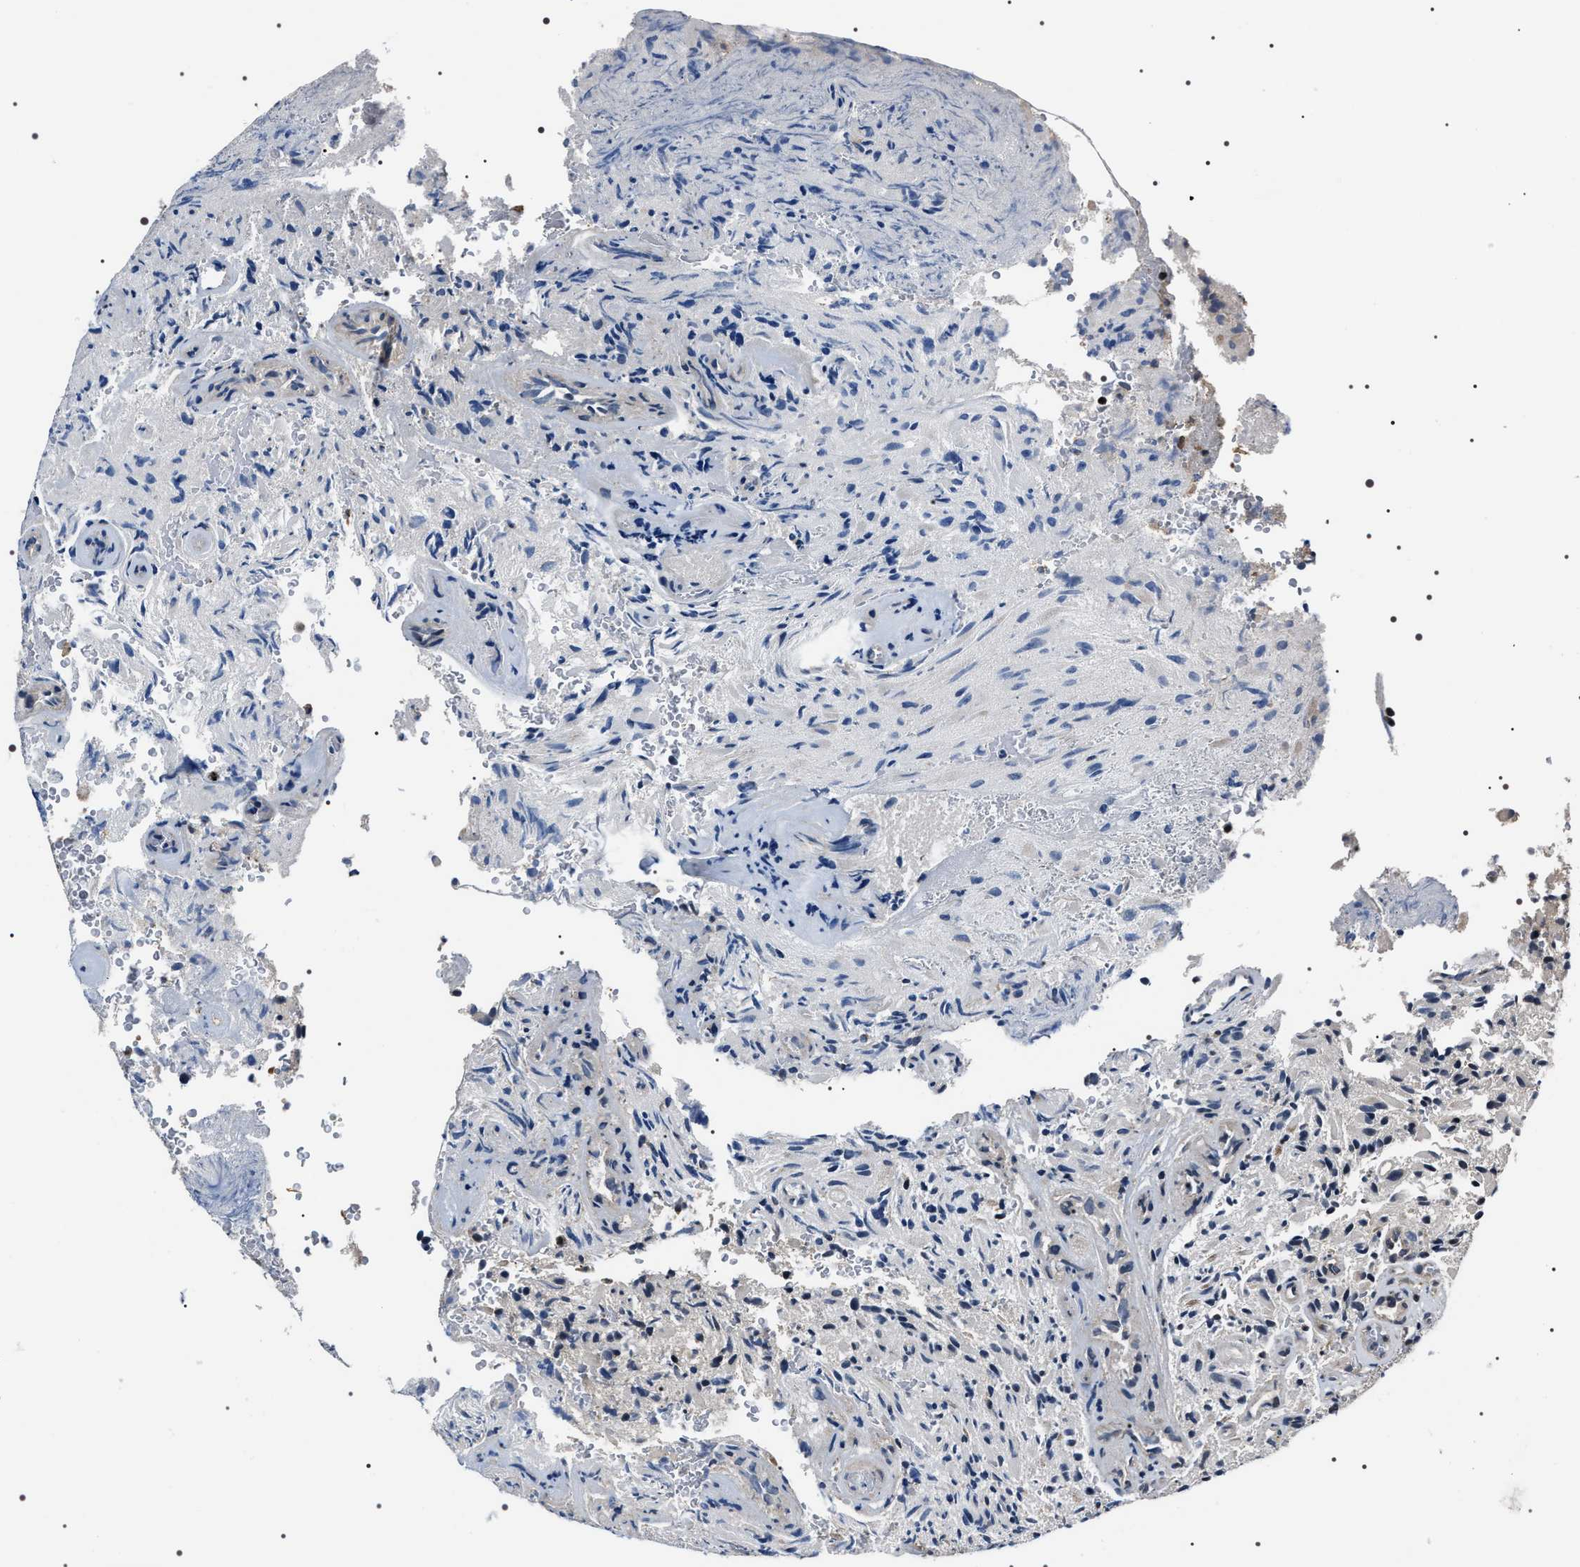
{"staining": {"intensity": "negative", "quantity": "none", "location": "none"}, "tissue": "glioma", "cell_type": "Tumor cells", "image_type": "cancer", "snomed": [{"axis": "morphology", "description": "Glioma, malignant, High grade"}, {"axis": "topography", "description": "Brain"}], "caption": "The immunohistochemistry (IHC) micrograph has no significant expression in tumor cells of glioma tissue.", "gene": "SIPA1", "patient": {"sex": "male", "age": 71}}